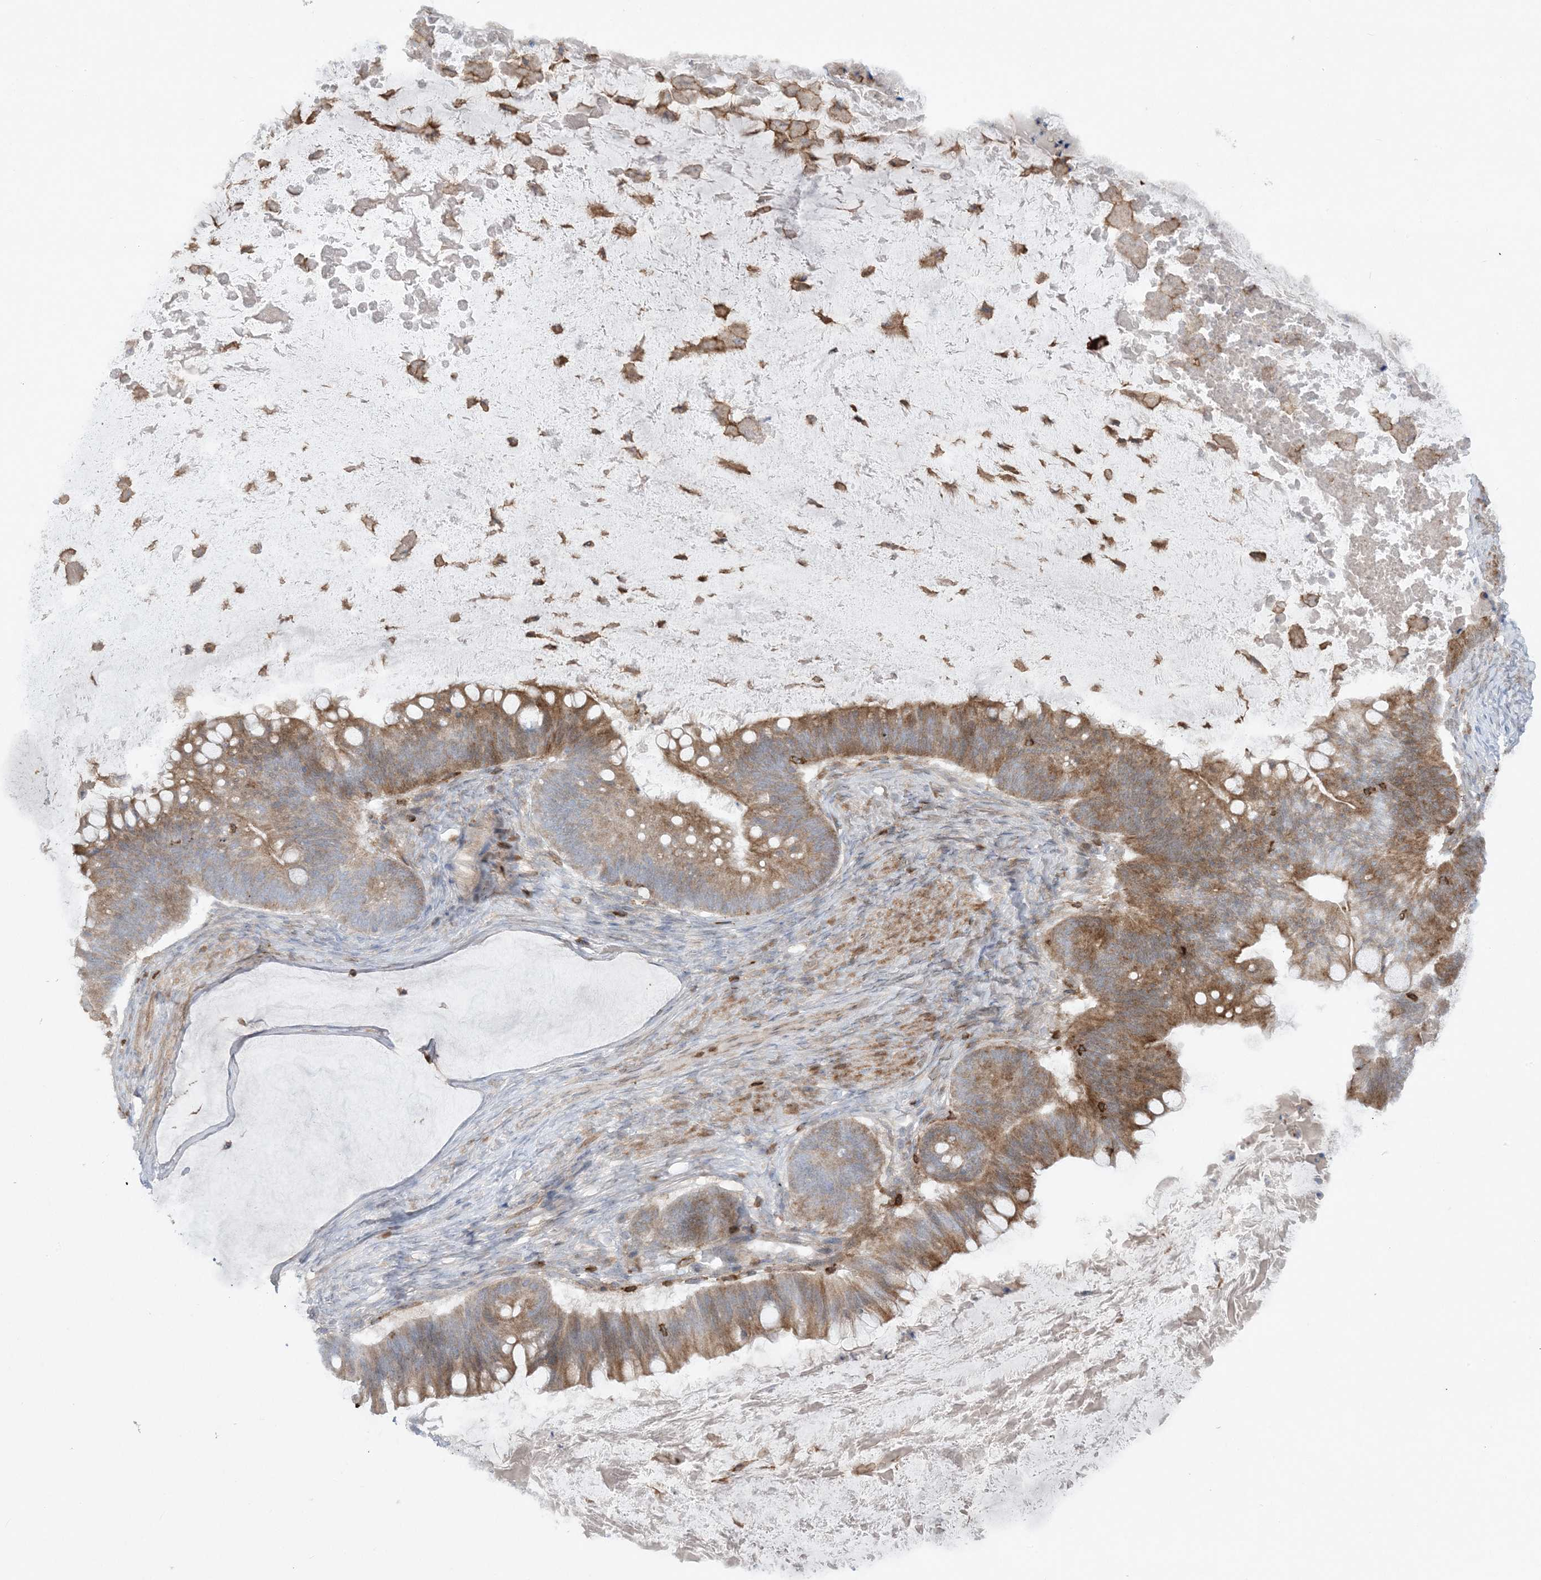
{"staining": {"intensity": "moderate", "quantity": ">75%", "location": "cytoplasmic/membranous"}, "tissue": "ovarian cancer", "cell_type": "Tumor cells", "image_type": "cancer", "snomed": [{"axis": "morphology", "description": "Cystadenocarcinoma, mucinous, NOS"}, {"axis": "topography", "description": "Ovary"}], "caption": "Brown immunohistochemical staining in human ovarian cancer (mucinous cystadenocarcinoma) shows moderate cytoplasmic/membranous staining in approximately >75% of tumor cells.", "gene": "ARHGAP30", "patient": {"sex": "female", "age": 61}}